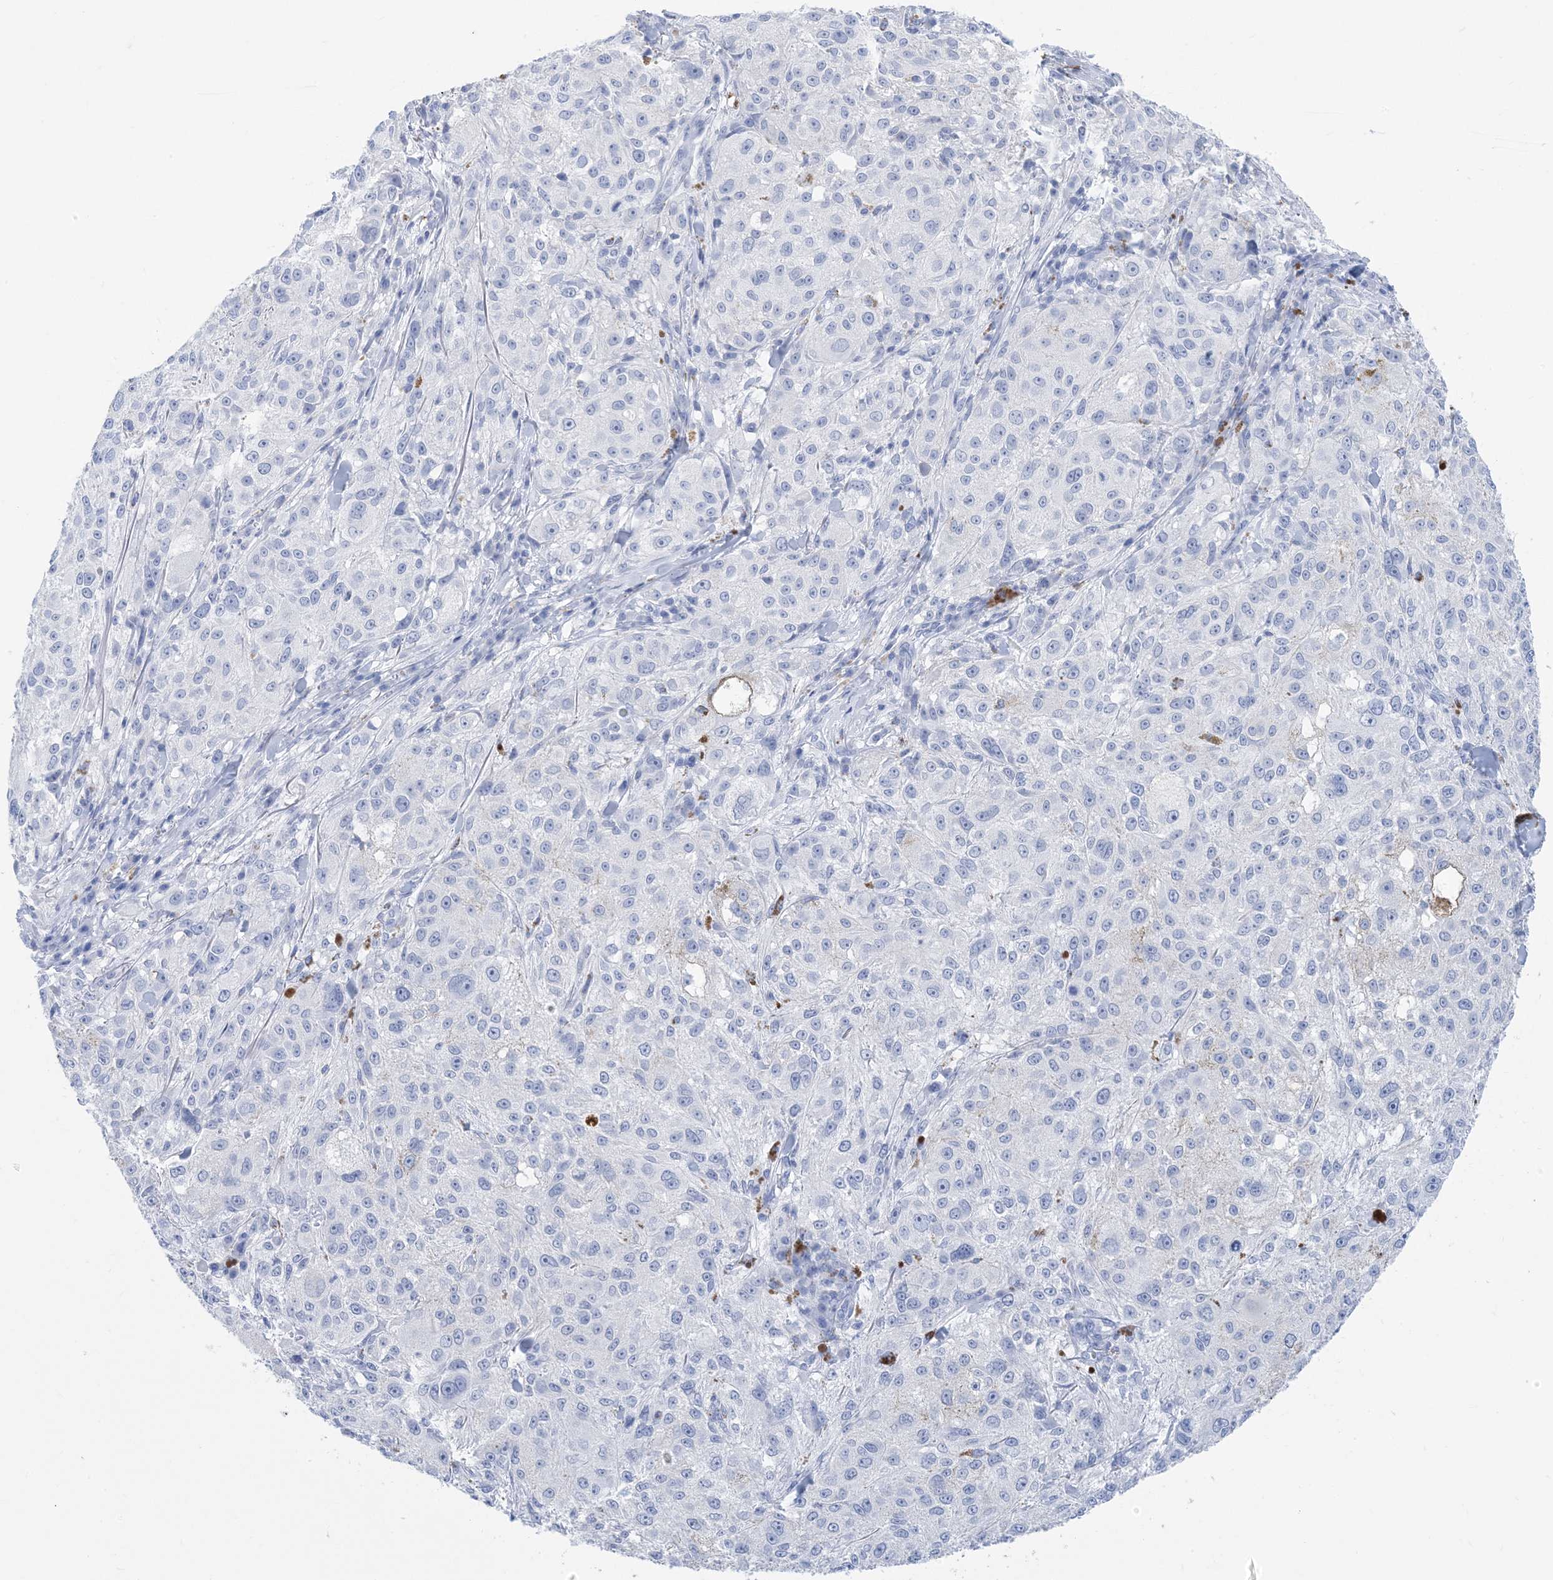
{"staining": {"intensity": "negative", "quantity": "none", "location": "none"}, "tissue": "melanoma", "cell_type": "Tumor cells", "image_type": "cancer", "snomed": [{"axis": "morphology", "description": "Necrosis, NOS"}, {"axis": "morphology", "description": "Malignant melanoma, NOS"}, {"axis": "topography", "description": "Skin"}], "caption": "High power microscopy photomicrograph of an immunohistochemistry (IHC) photomicrograph of malignant melanoma, revealing no significant staining in tumor cells.", "gene": "SH3YL1", "patient": {"sex": "female", "age": 87}}